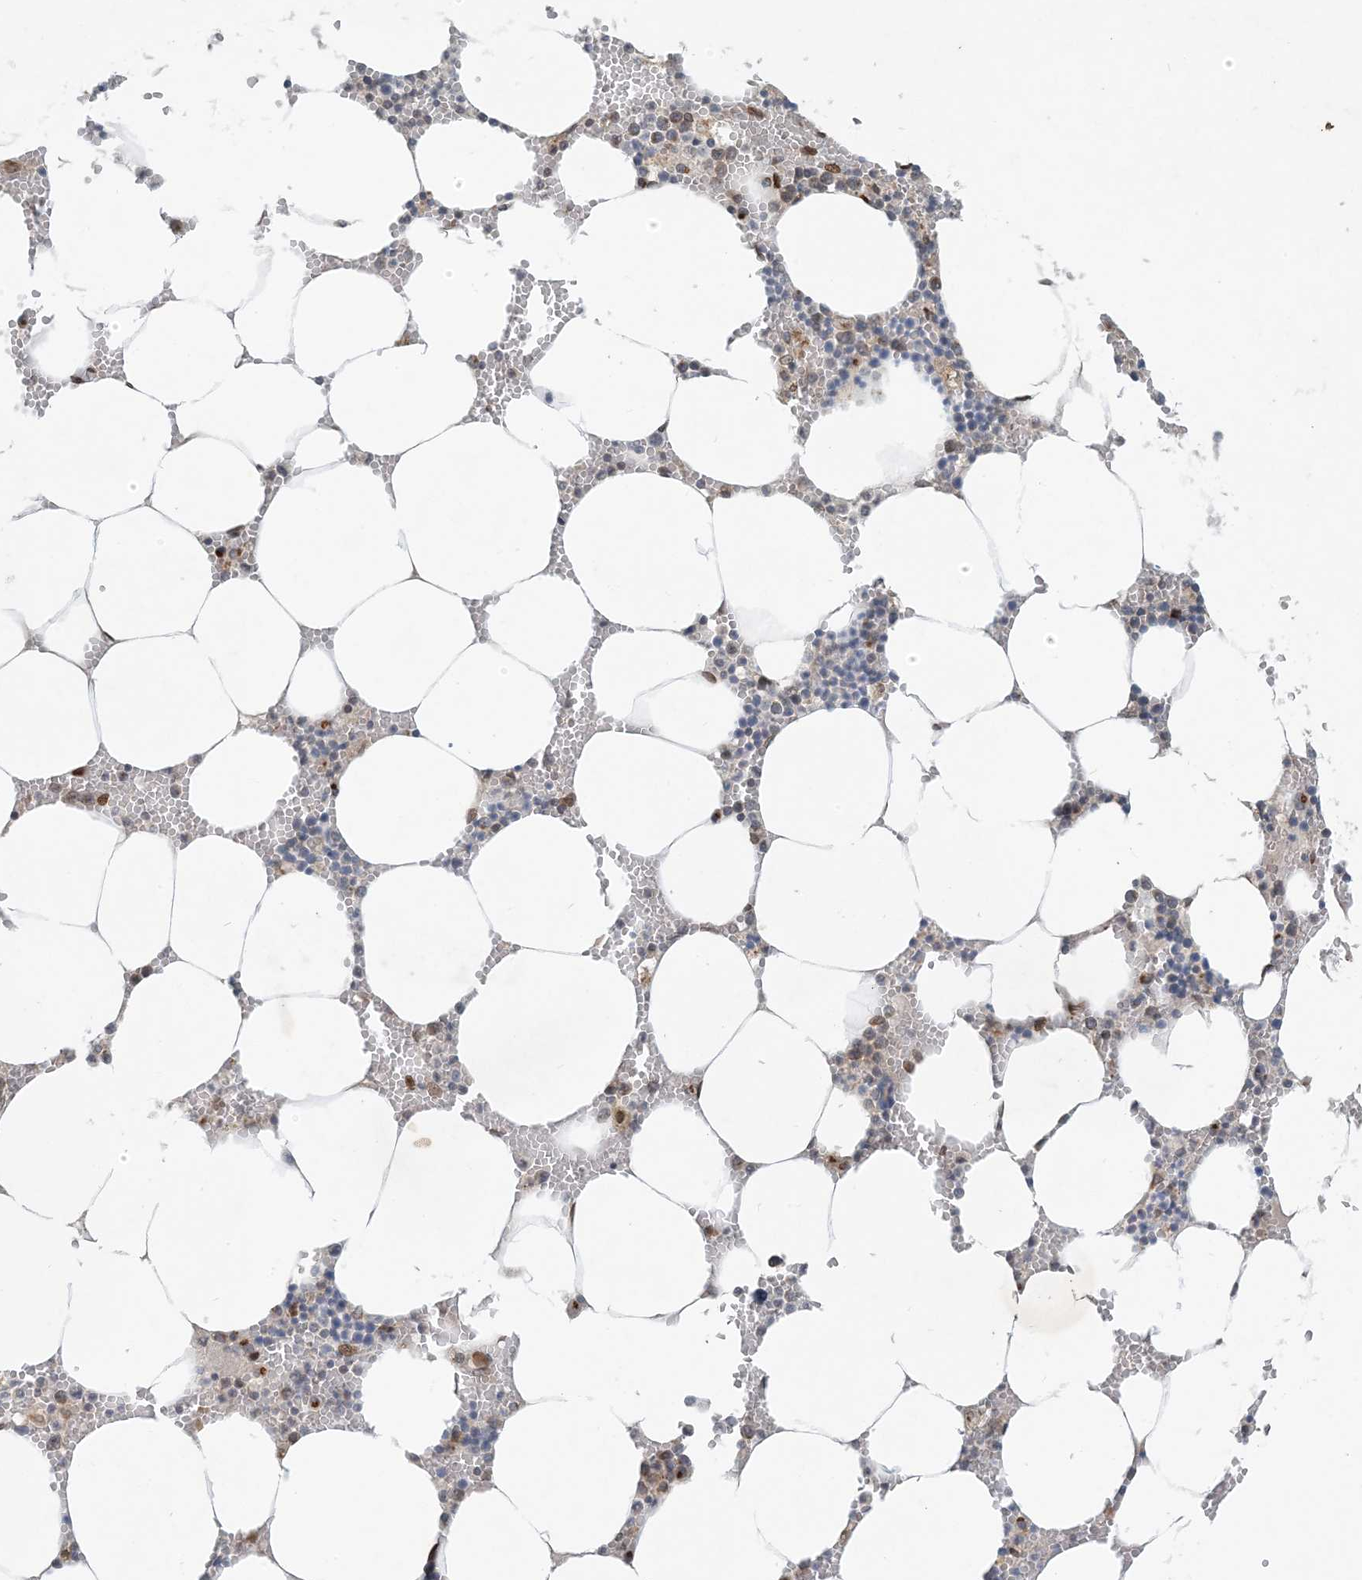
{"staining": {"intensity": "moderate", "quantity": "25%-75%", "location": "nuclear"}, "tissue": "bone marrow", "cell_type": "Hematopoietic cells", "image_type": "normal", "snomed": [{"axis": "morphology", "description": "Normal tissue, NOS"}, {"axis": "topography", "description": "Bone marrow"}], "caption": "Bone marrow was stained to show a protein in brown. There is medium levels of moderate nuclear staining in about 25%-75% of hematopoietic cells. Nuclei are stained in blue.", "gene": "SLC35A2", "patient": {"sex": "male", "age": 70}}